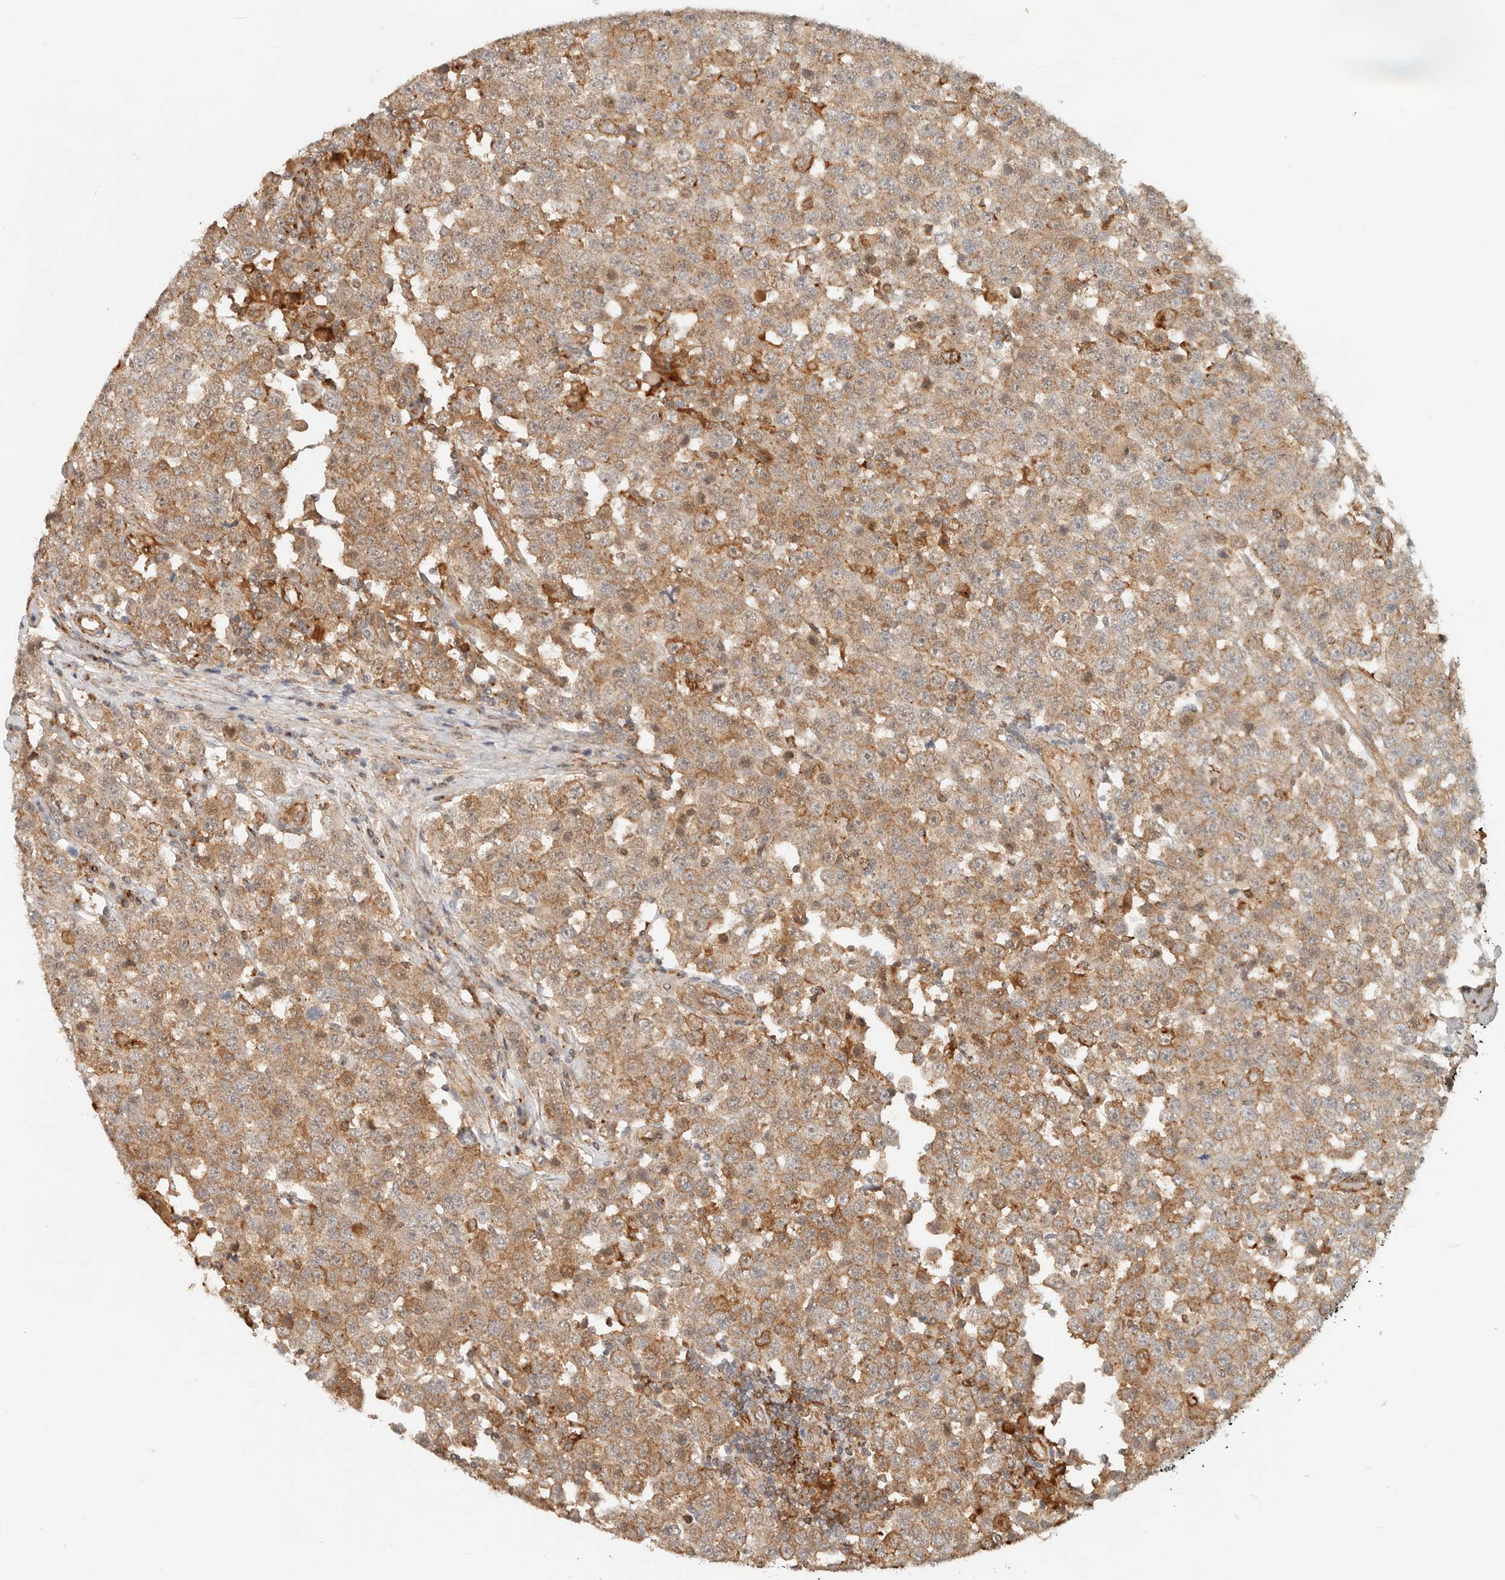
{"staining": {"intensity": "moderate", "quantity": ">75%", "location": "cytoplasmic/membranous"}, "tissue": "testis cancer", "cell_type": "Tumor cells", "image_type": "cancer", "snomed": [{"axis": "morphology", "description": "Seminoma, NOS"}, {"axis": "topography", "description": "Testis"}], "caption": "Brown immunohistochemical staining in human testis cancer demonstrates moderate cytoplasmic/membranous staining in approximately >75% of tumor cells.", "gene": "HEXD", "patient": {"sex": "male", "age": 28}}